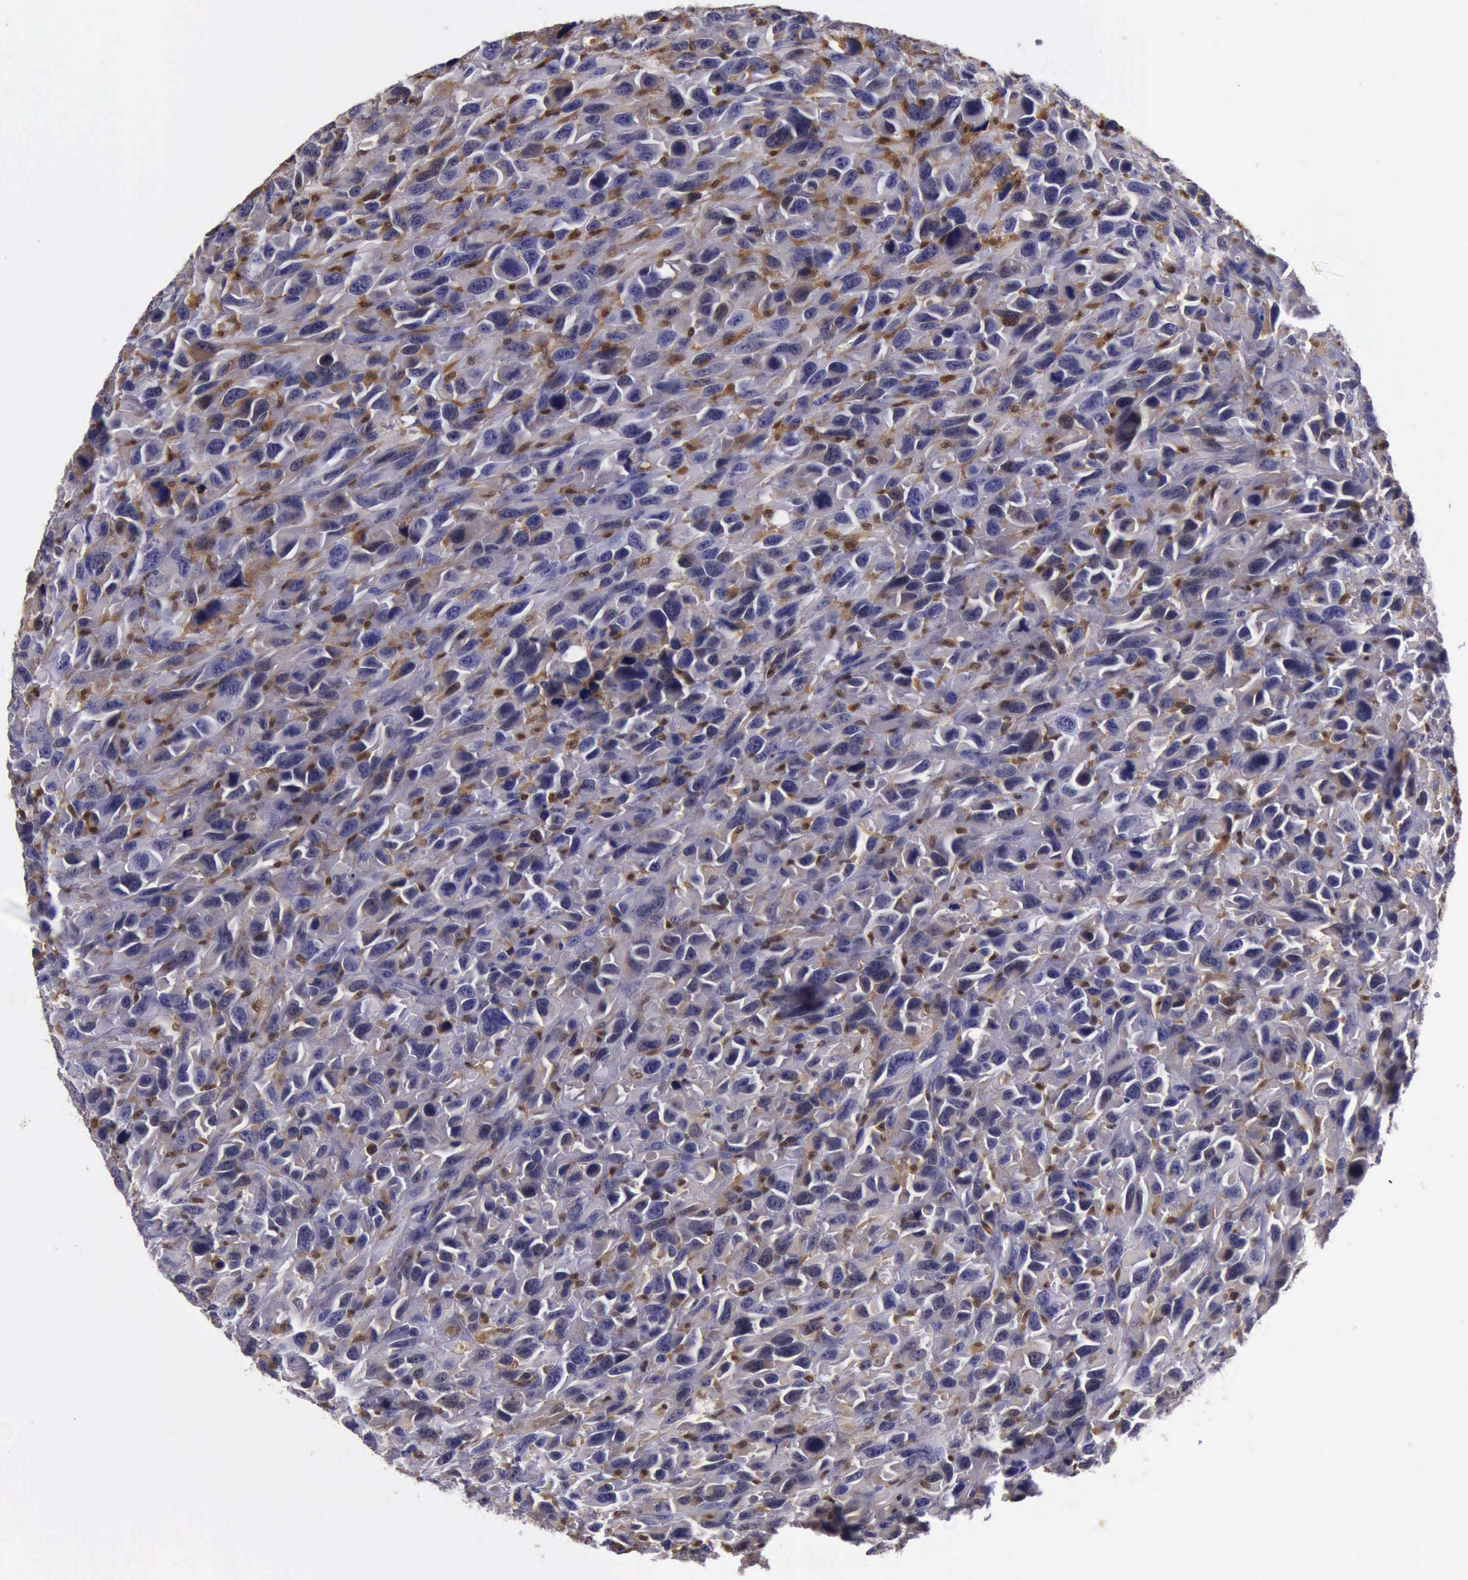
{"staining": {"intensity": "moderate", "quantity": "<25%", "location": "cytoplasmic/membranous,nuclear"}, "tissue": "renal cancer", "cell_type": "Tumor cells", "image_type": "cancer", "snomed": [{"axis": "morphology", "description": "Adenocarcinoma, NOS"}, {"axis": "topography", "description": "Kidney"}], "caption": "Tumor cells demonstrate low levels of moderate cytoplasmic/membranous and nuclear expression in about <25% of cells in human adenocarcinoma (renal).", "gene": "TYMP", "patient": {"sex": "male", "age": 79}}